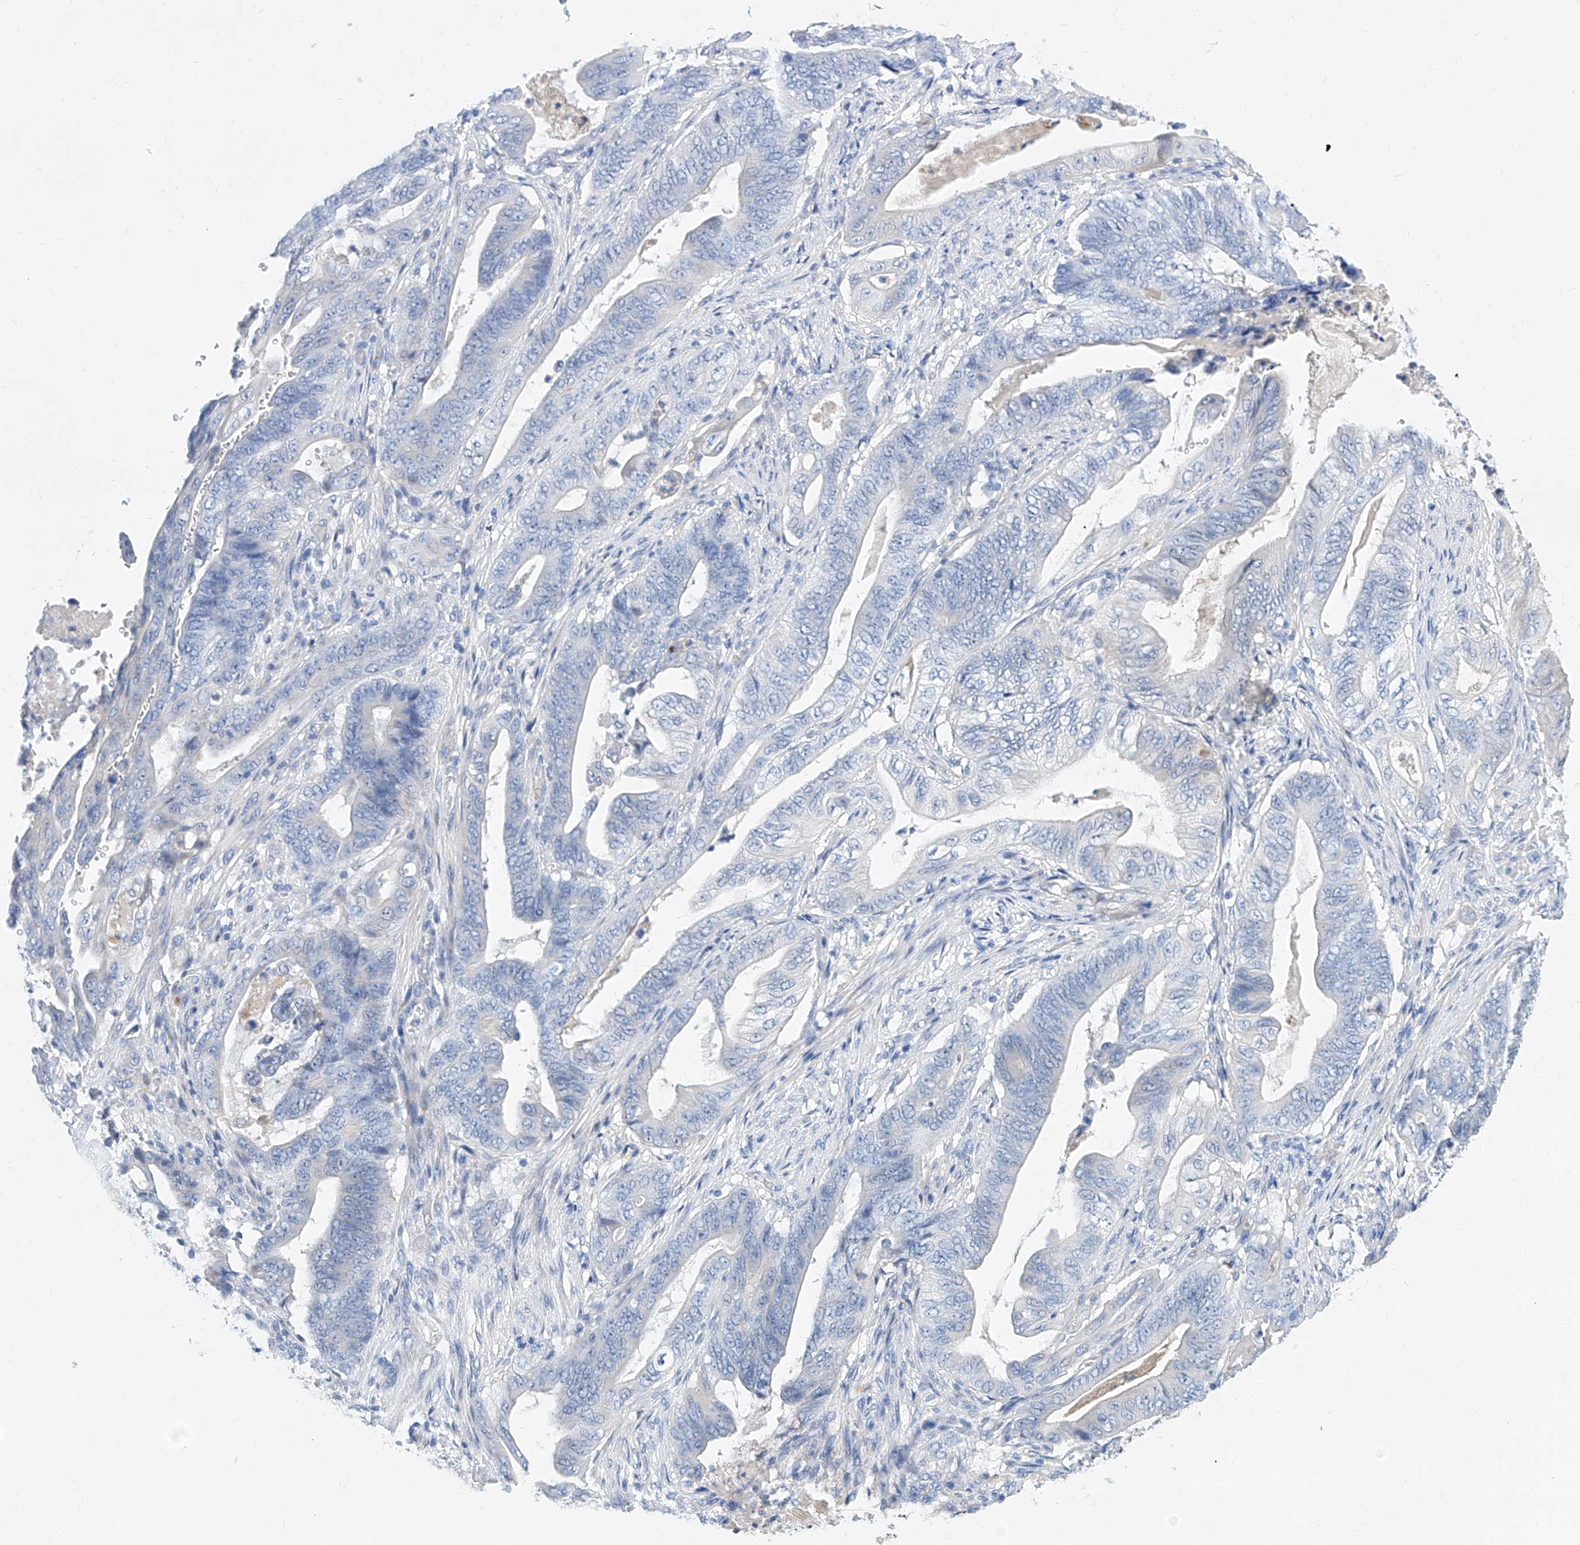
{"staining": {"intensity": "negative", "quantity": "none", "location": "none"}, "tissue": "stomach cancer", "cell_type": "Tumor cells", "image_type": "cancer", "snomed": [{"axis": "morphology", "description": "Adenocarcinoma, NOS"}, {"axis": "topography", "description": "Stomach"}], "caption": "Human stomach cancer (adenocarcinoma) stained for a protein using IHC reveals no staining in tumor cells.", "gene": "SLC25A29", "patient": {"sex": "female", "age": 73}}